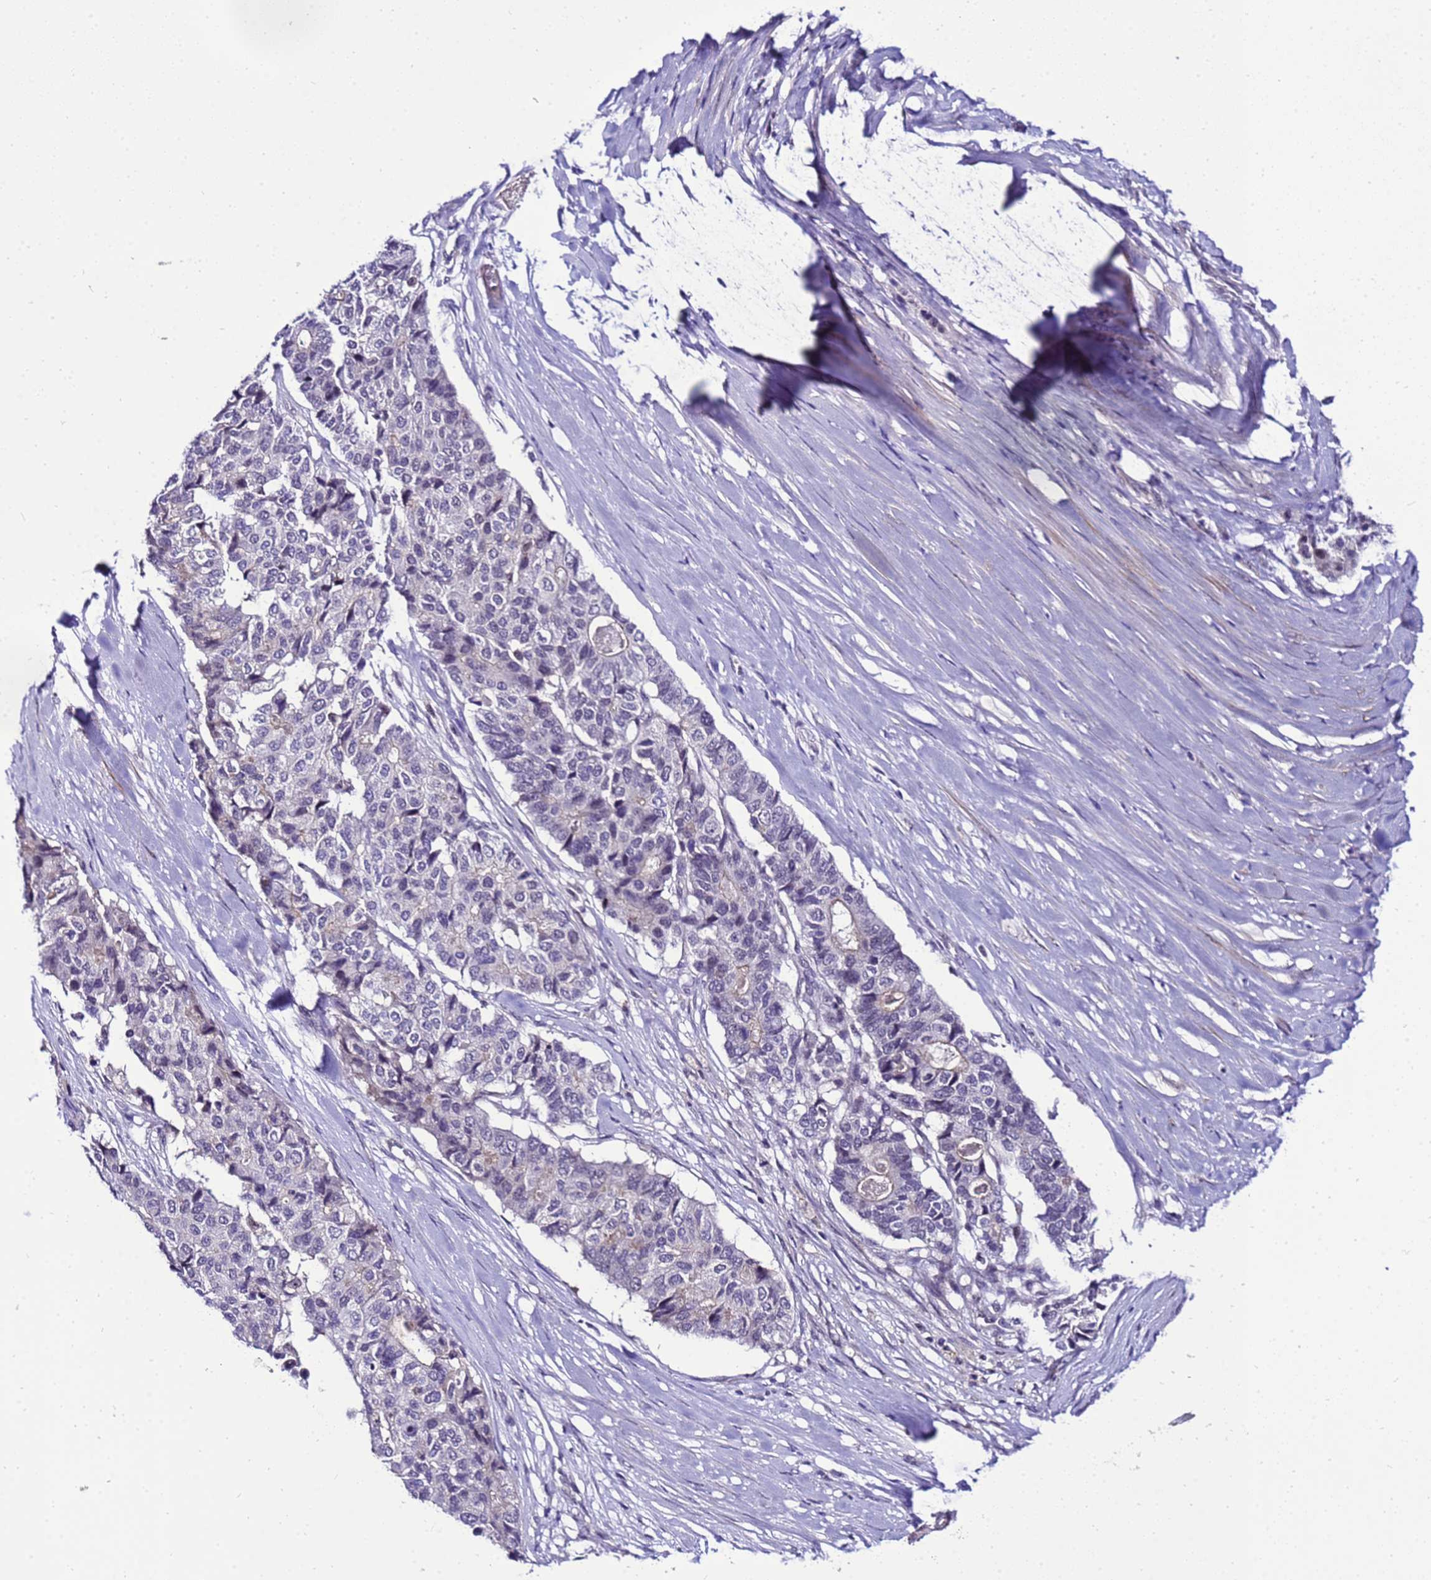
{"staining": {"intensity": "negative", "quantity": "none", "location": "none"}, "tissue": "pancreatic cancer", "cell_type": "Tumor cells", "image_type": "cancer", "snomed": [{"axis": "morphology", "description": "Adenocarcinoma, NOS"}, {"axis": "topography", "description": "Pancreas"}], "caption": "There is no significant staining in tumor cells of pancreatic adenocarcinoma. (DAB (3,3'-diaminobenzidine) immunohistochemistry (IHC), high magnification).", "gene": "C19orf47", "patient": {"sex": "male", "age": 50}}